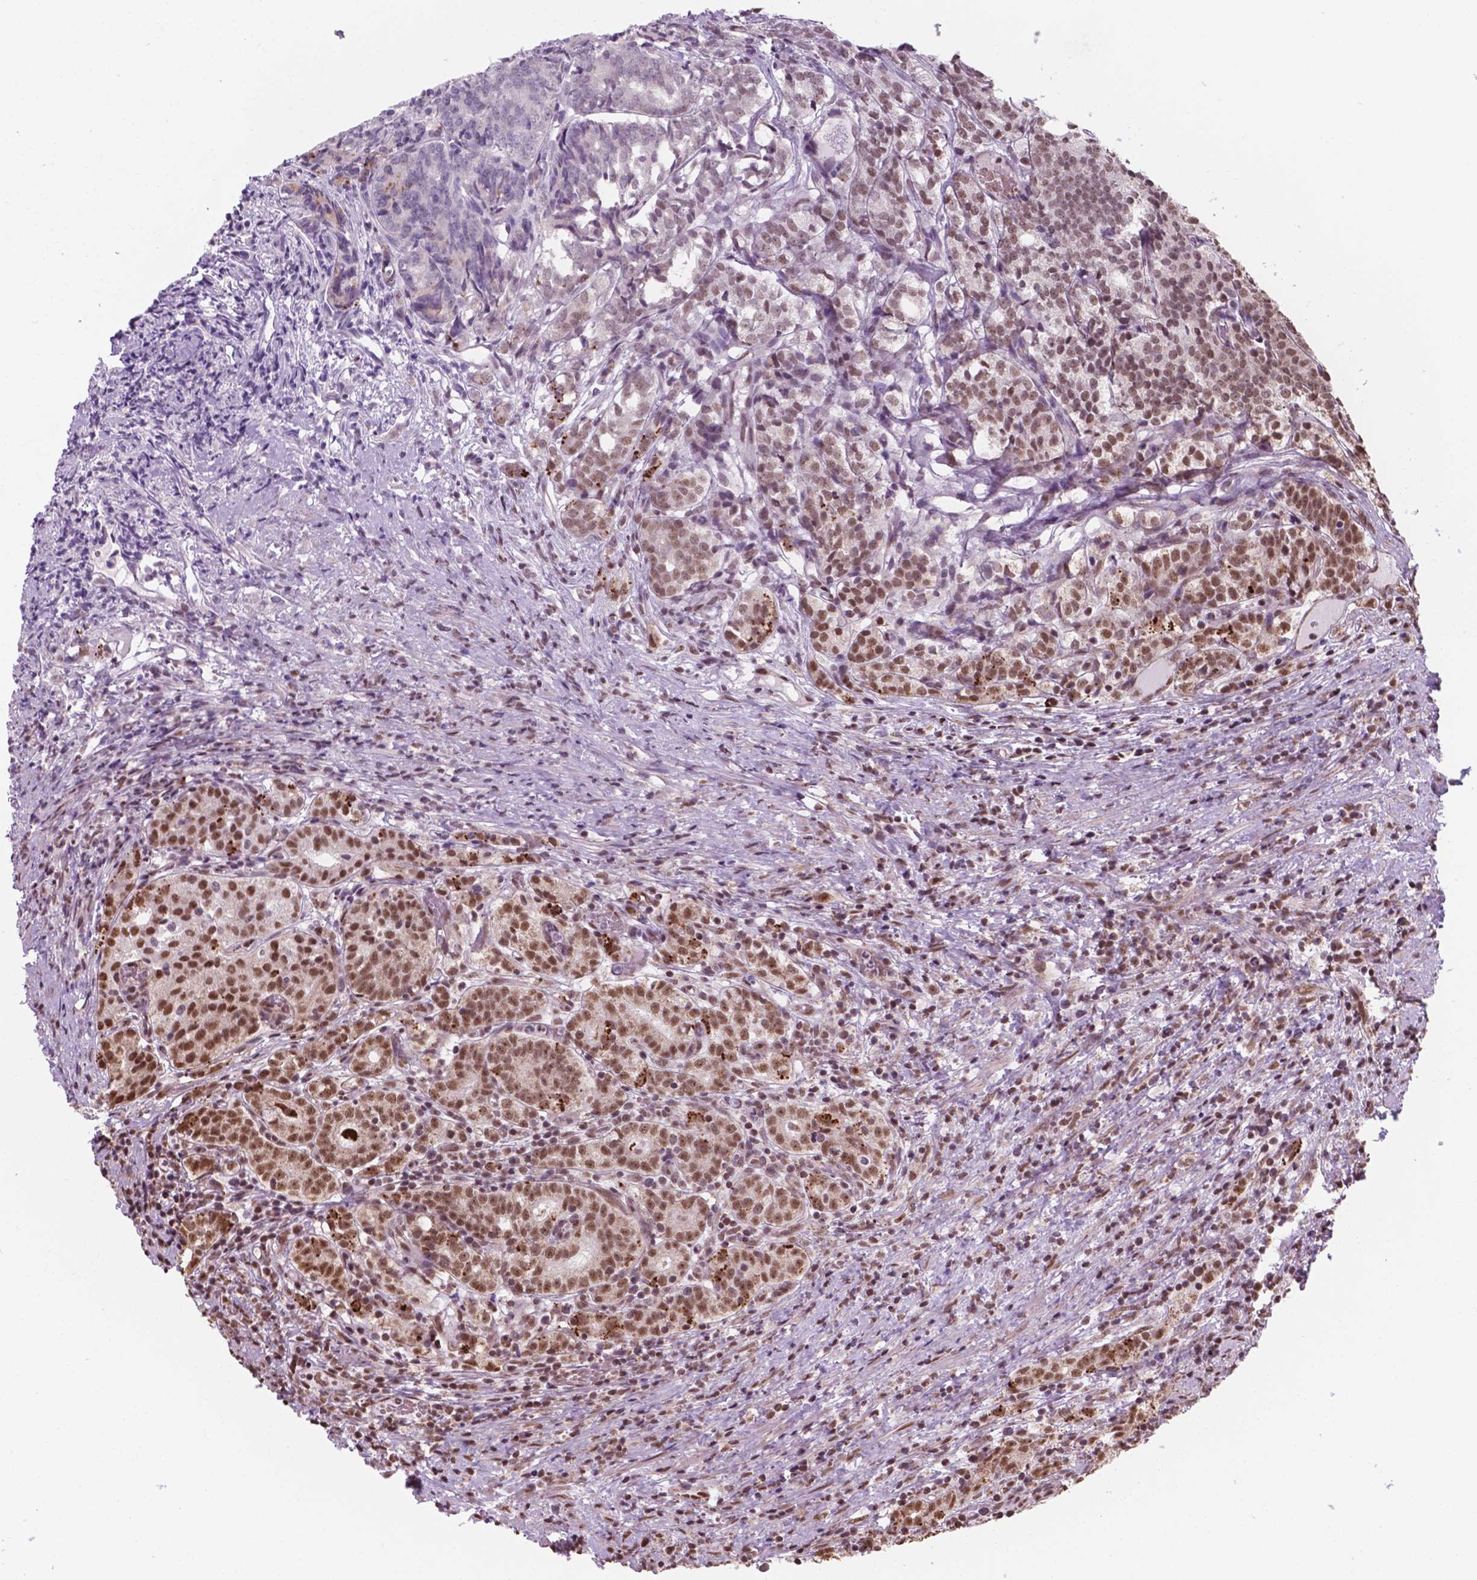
{"staining": {"intensity": "moderate", "quantity": ">75%", "location": "nuclear"}, "tissue": "prostate cancer", "cell_type": "Tumor cells", "image_type": "cancer", "snomed": [{"axis": "morphology", "description": "Adenocarcinoma, High grade"}, {"axis": "topography", "description": "Prostate"}], "caption": "There is medium levels of moderate nuclear positivity in tumor cells of prostate cancer, as demonstrated by immunohistochemical staining (brown color).", "gene": "NDUFA10", "patient": {"sex": "male", "age": 53}}